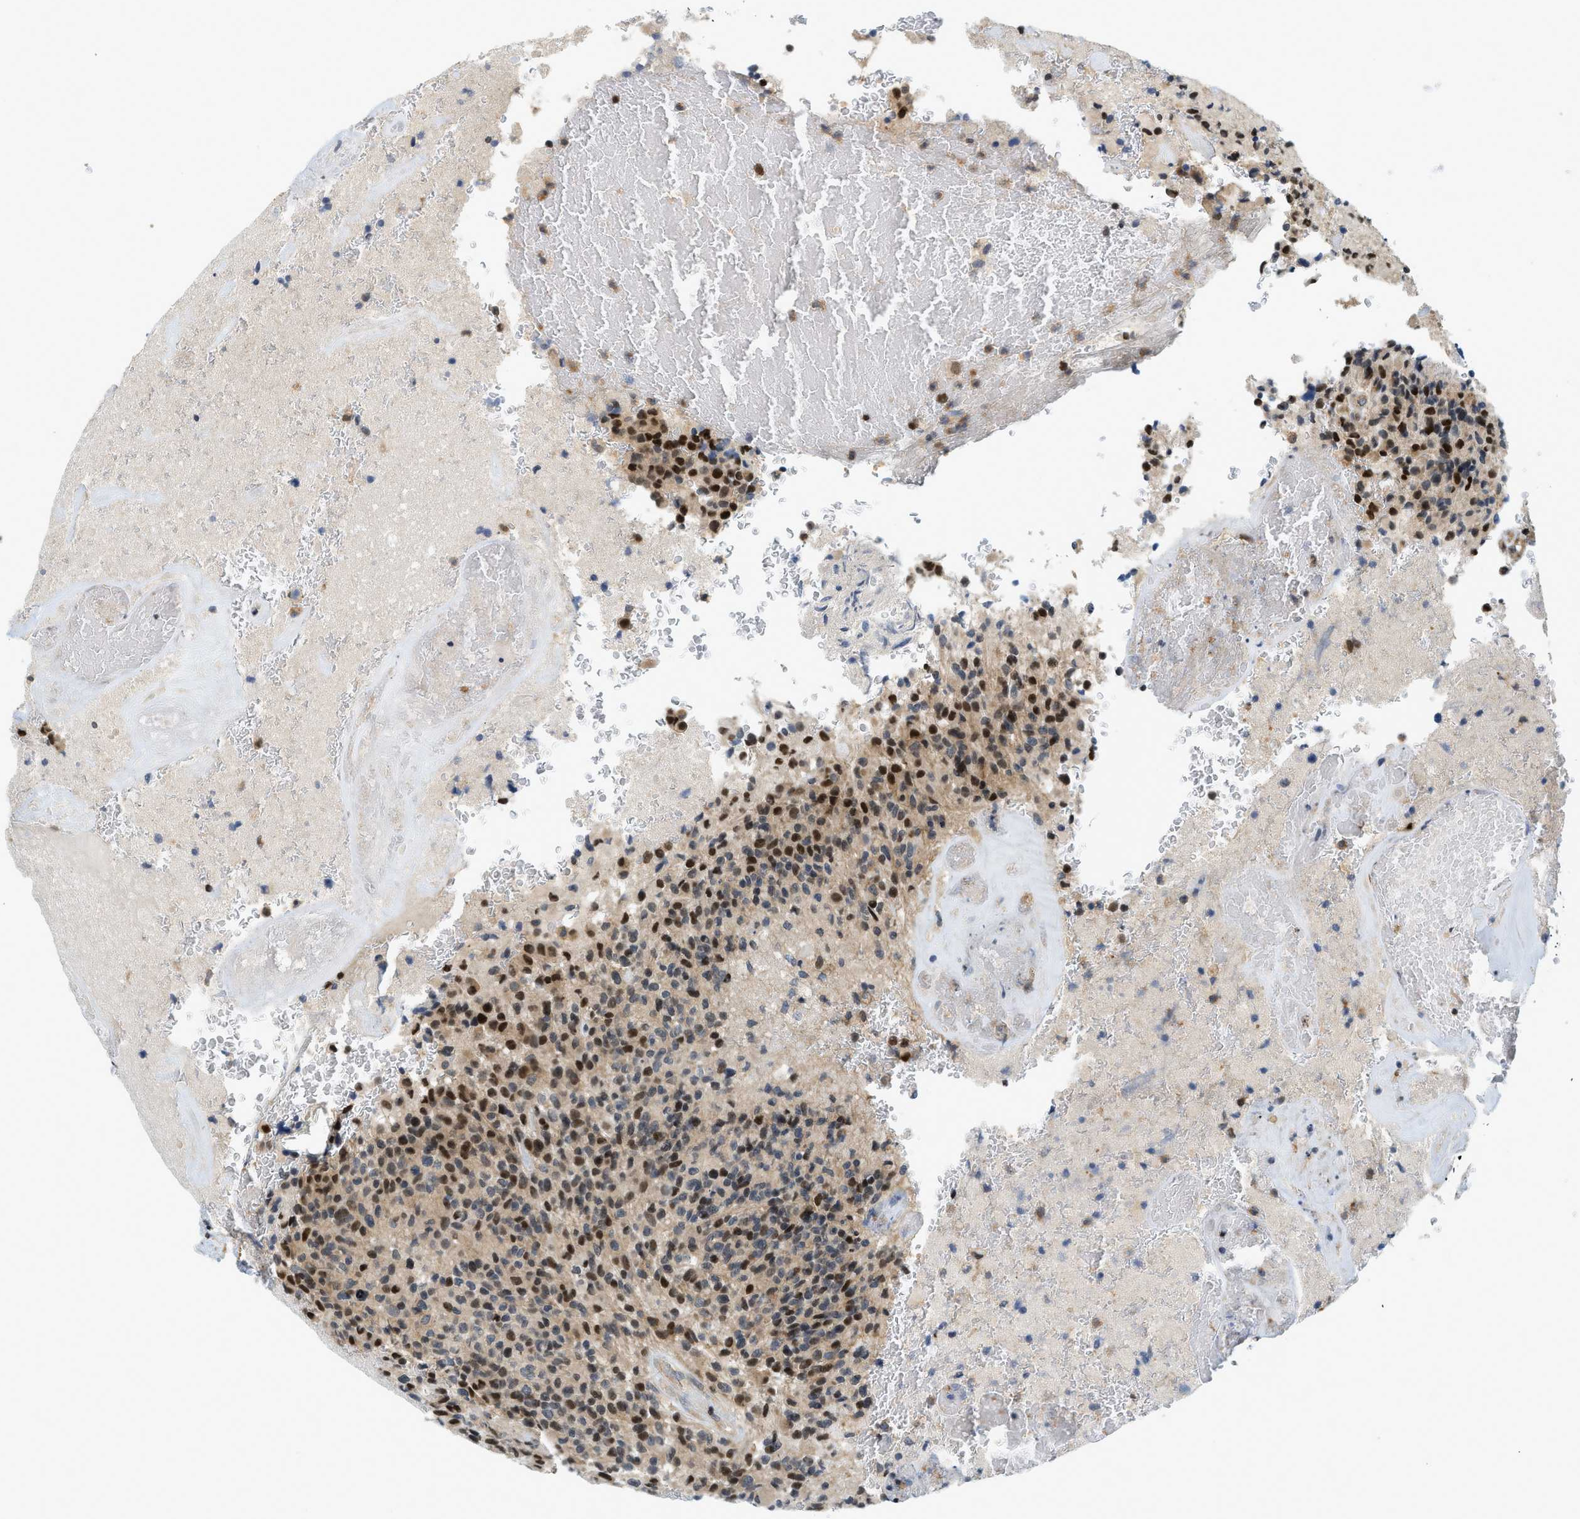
{"staining": {"intensity": "moderate", "quantity": "25%-75%", "location": "cytoplasmic/membranous,nuclear"}, "tissue": "glioma", "cell_type": "Tumor cells", "image_type": "cancer", "snomed": [{"axis": "morphology", "description": "Glioma, malignant, High grade"}, {"axis": "topography", "description": "Brain"}], "caption": "High-grade glioma (malignant) stained with immunohistochemistry reveals moderate cytoplasmic/membranous and nuclear staining in approximately 25%-75% of tumor cells. Ihc stains the protein in brown and the nuclei are stained blue.", "gene": "KMT2A", "patient": {"sex": "male", "age": 71}}